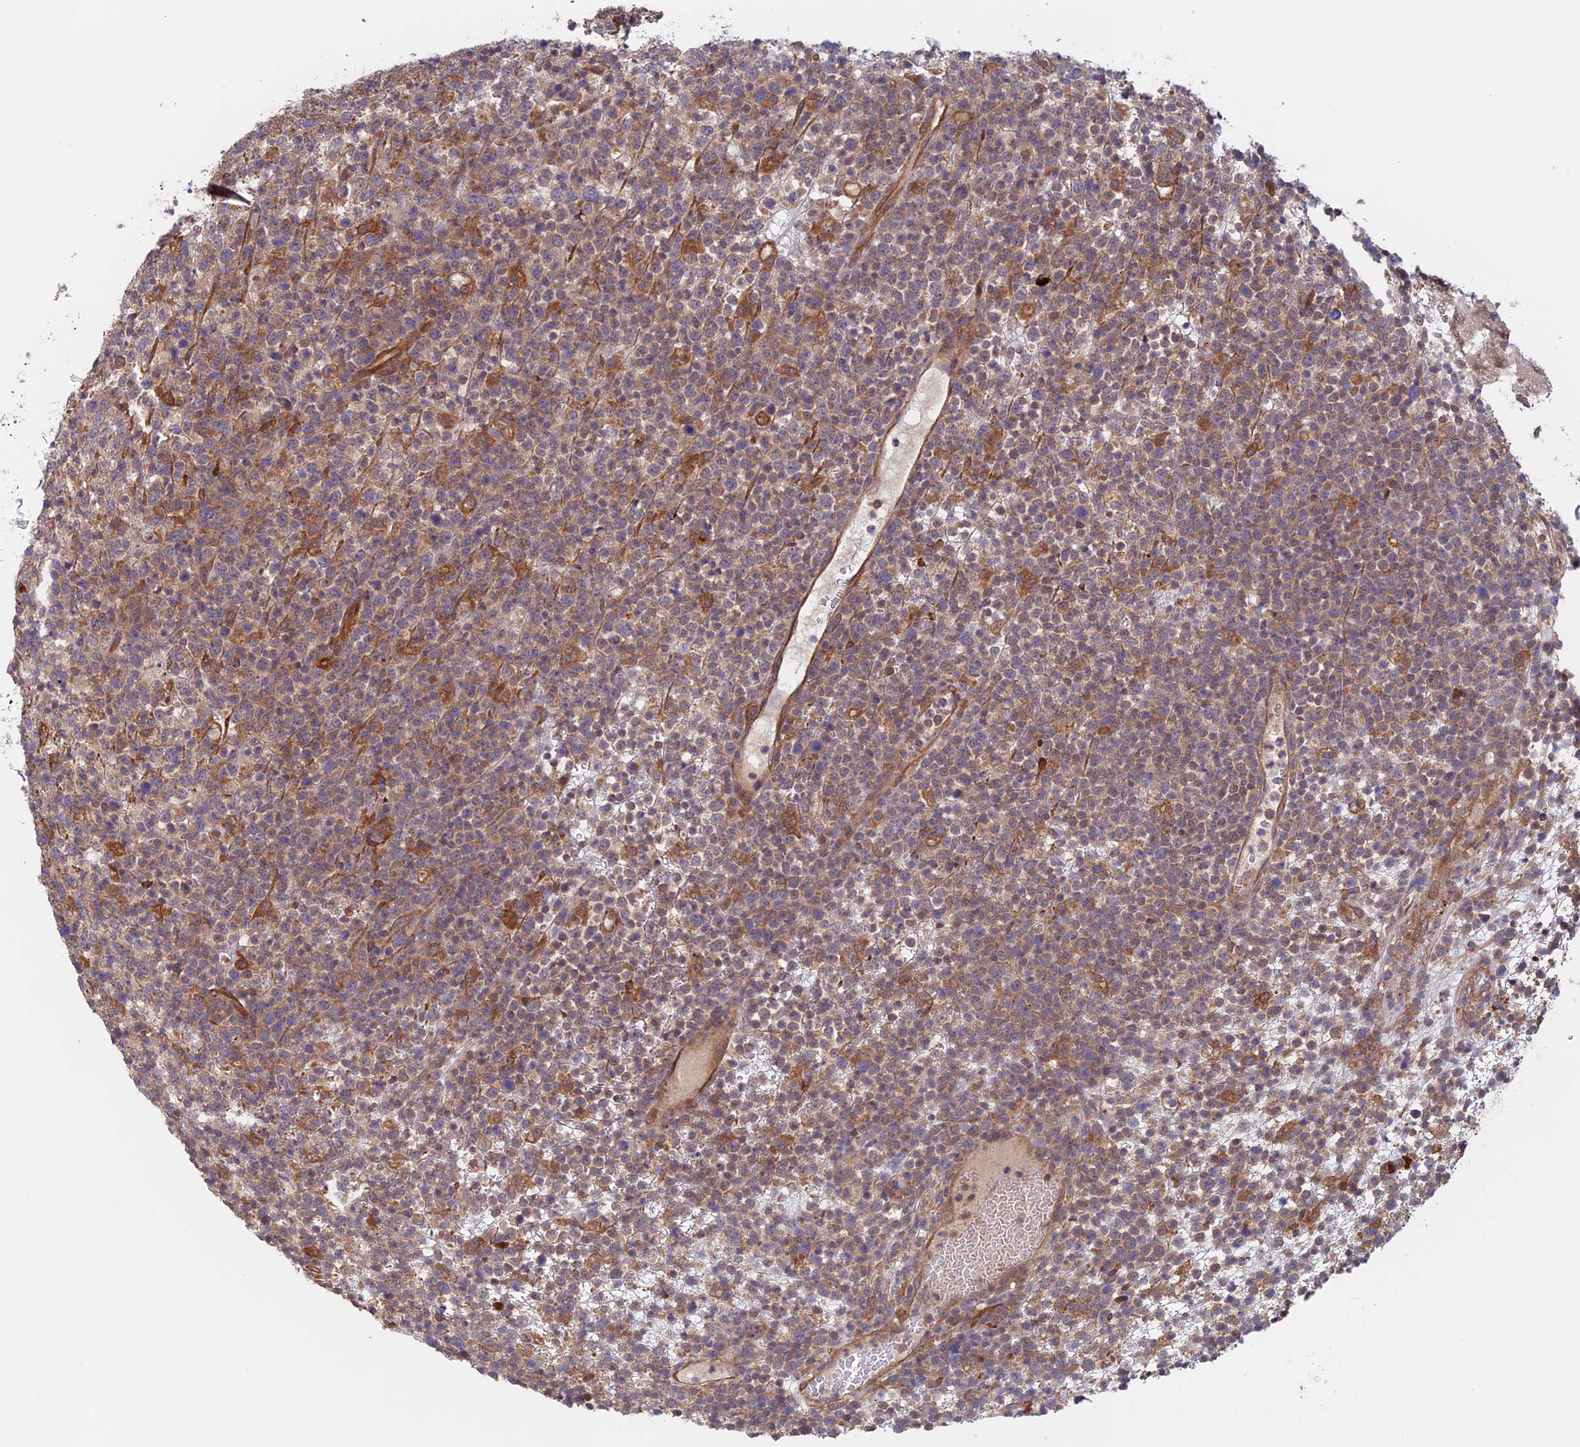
{"staining": {"intensity": "moderate", "quantity": ">75%", "location": "cytoplasmic/membranous"}, "tissue": "lymphoma", "cell_type": "Tumor cells", "image_type": "cancer", "snomed": [{"axis": "morphology", "description": "Malignant lymphoma, non-Hodgkin's type, High grade"}, {"axis": "topography", "description": "Colon"}], "caption": "IHC staining of malignant lymphoma, non-Hodgkin's type (high-grade), which displays medium levels of moderate cytoplasmic/membranous expression in about >75% of tumor cells indicating moderate cytoplasmic/membranous protein staining. The staining was performed using DAB (brown) for protein detection and nuclei were counterstained in hematoxylin (blue).", "gene": "NUDT16L1", "patient": {"sex": "female", "age": 53}}